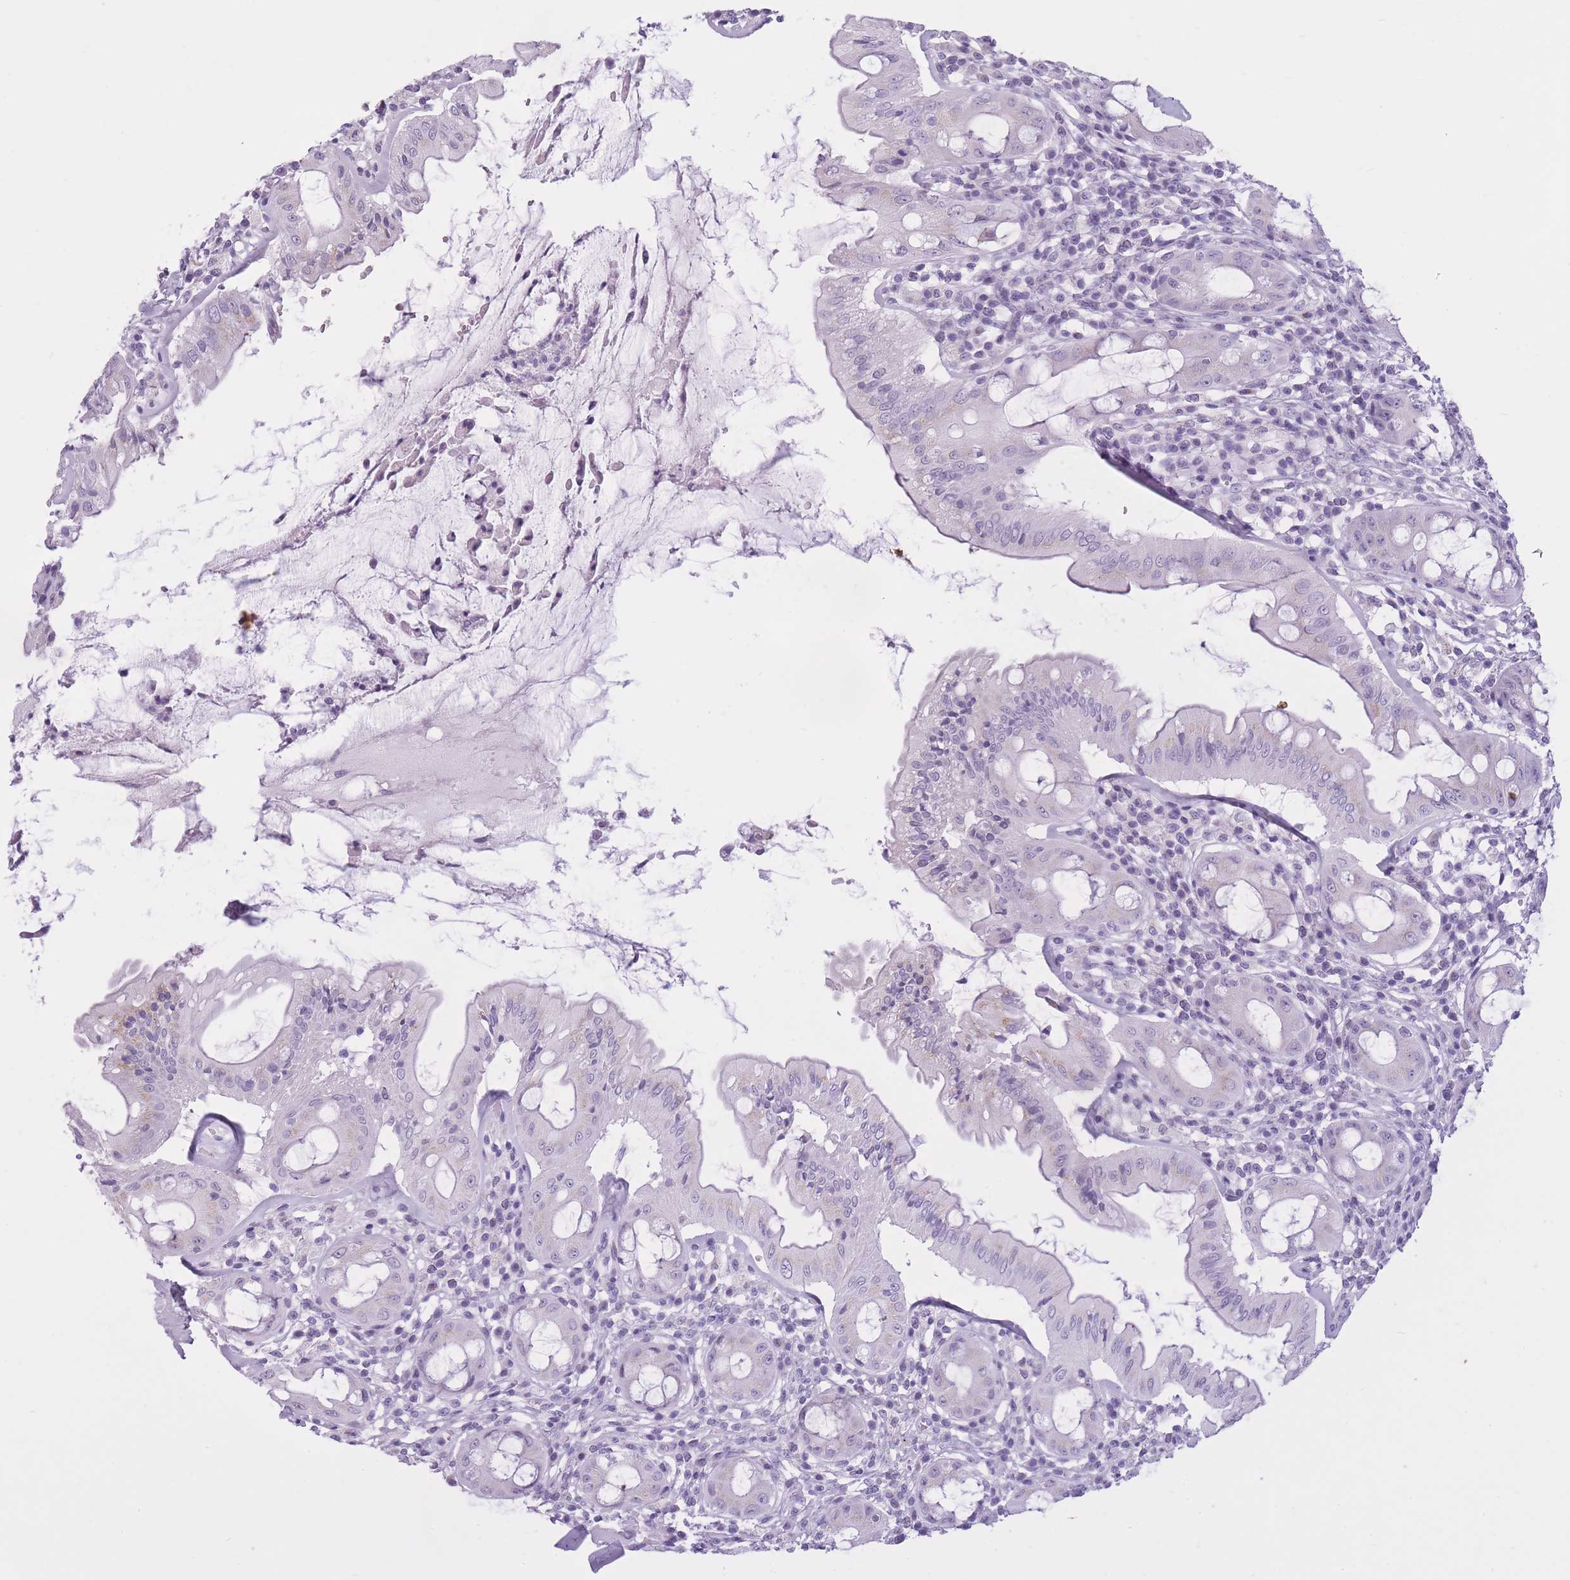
{"staining": {"intensity": "negative", "quantity": "none", "location": "none"}, "tissue": "rectum", "cell_type": "Glandular cells", "image_type": "normal", "snomed": [{"axis": "morphology", "description": "Normal tissue, NOS"}, {"axis": "topography", "description": "Rectum"}], "caption": "Glandular cells show no significant staining in normal rectum. Brightfield microscopy of immunohistochemistry (IHC) stained with DAB (3,3'-diaminobenzidine) (brown) and hematoxylin (blue), captured at high magnification.", "gene": "GOLGA6A", "patient": {"sex": "female", "age": 57}}